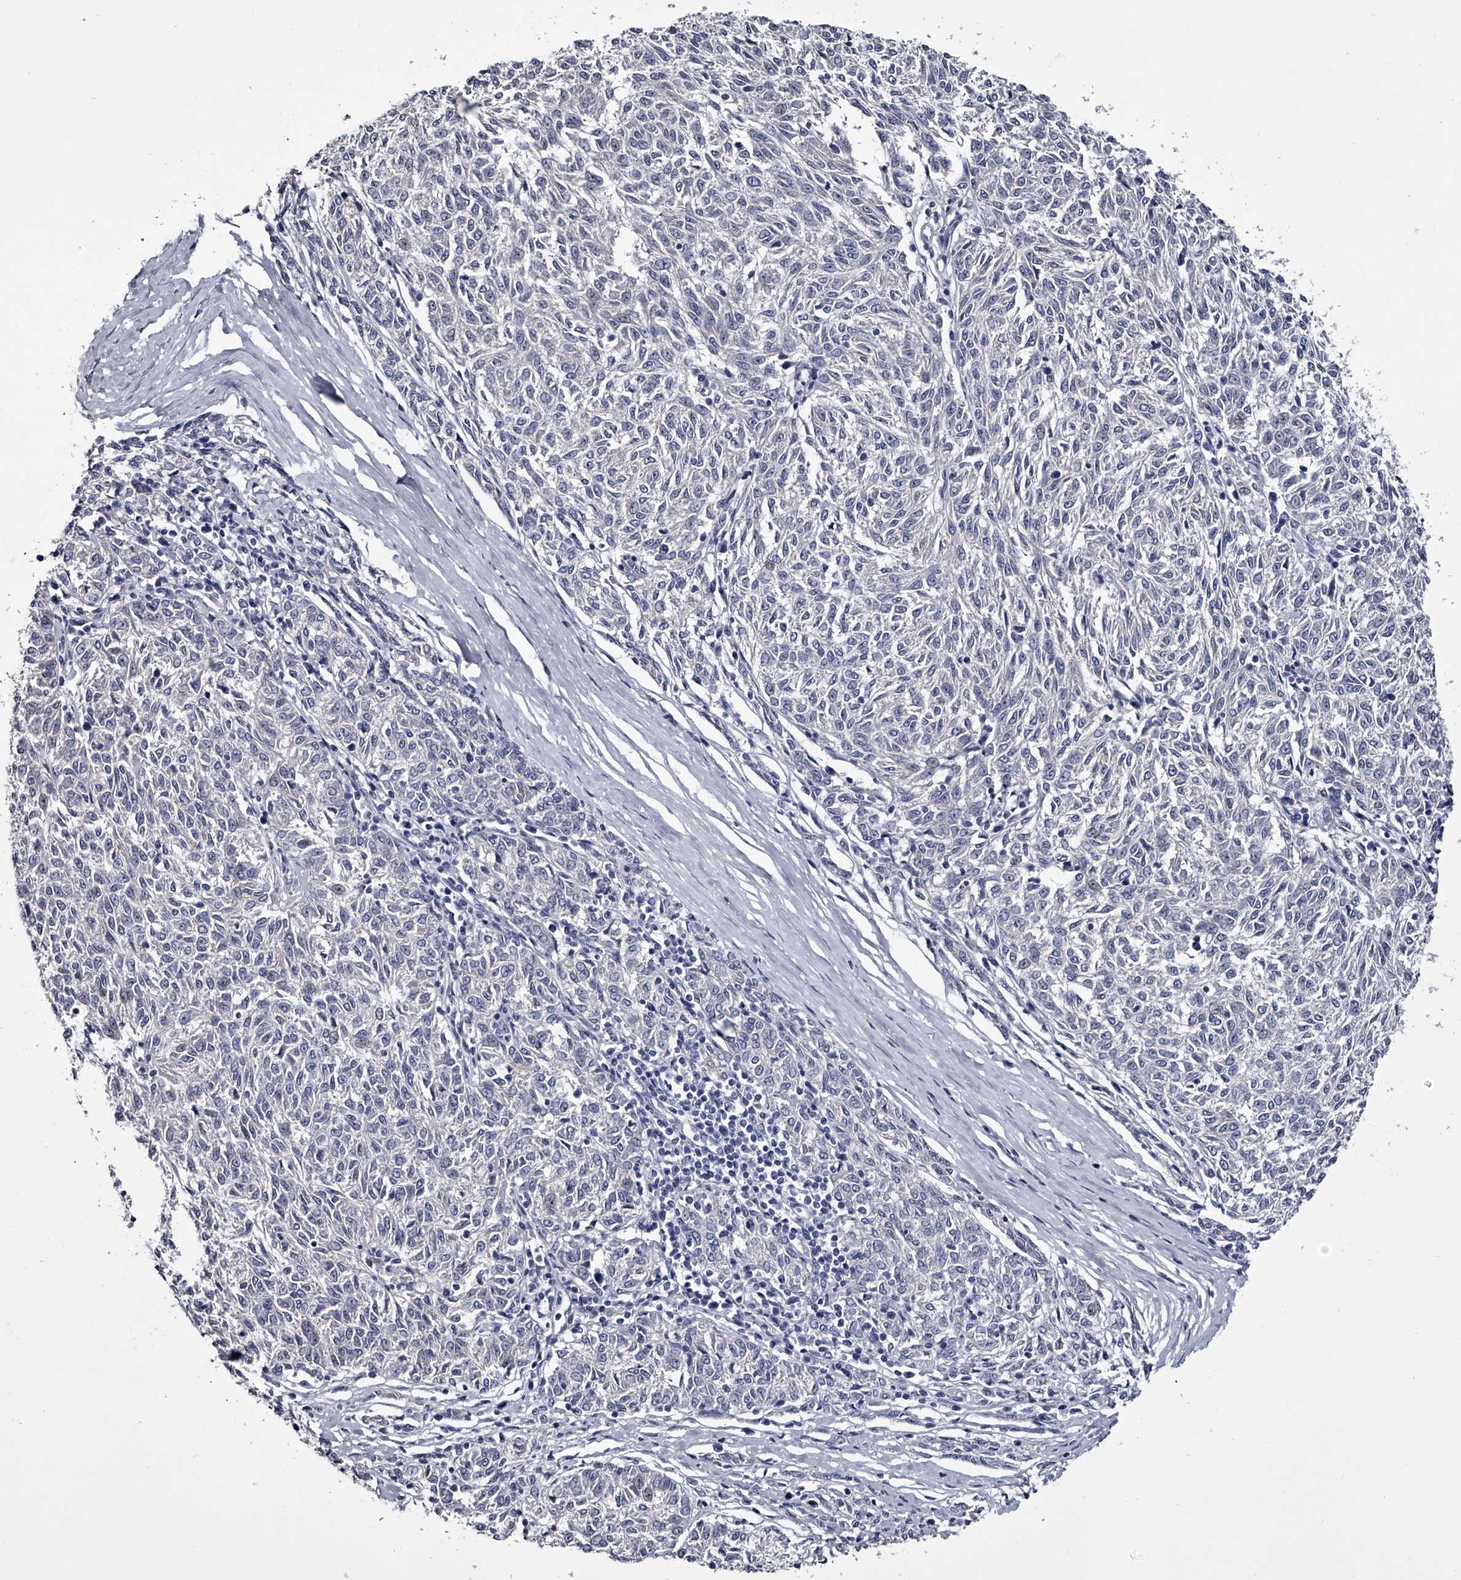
{"staining": {"intensity": "negative", "quantity": "none", "location": "none"}, "tissue": "melanoma", "cell_type": "Tumor cells", "image_type": "cancer", "snomed": [{"axis": "morphology", "description": "Malignant melanoma, NOS"}, {"axis": "topography", "description": "Skin"}], "caption": "Histopathology image shows no protein staining in tumor cells of malignant melanoma tissue.", "gene": "GAPVD1", "patient": {"sex": "female", "age": 72}}